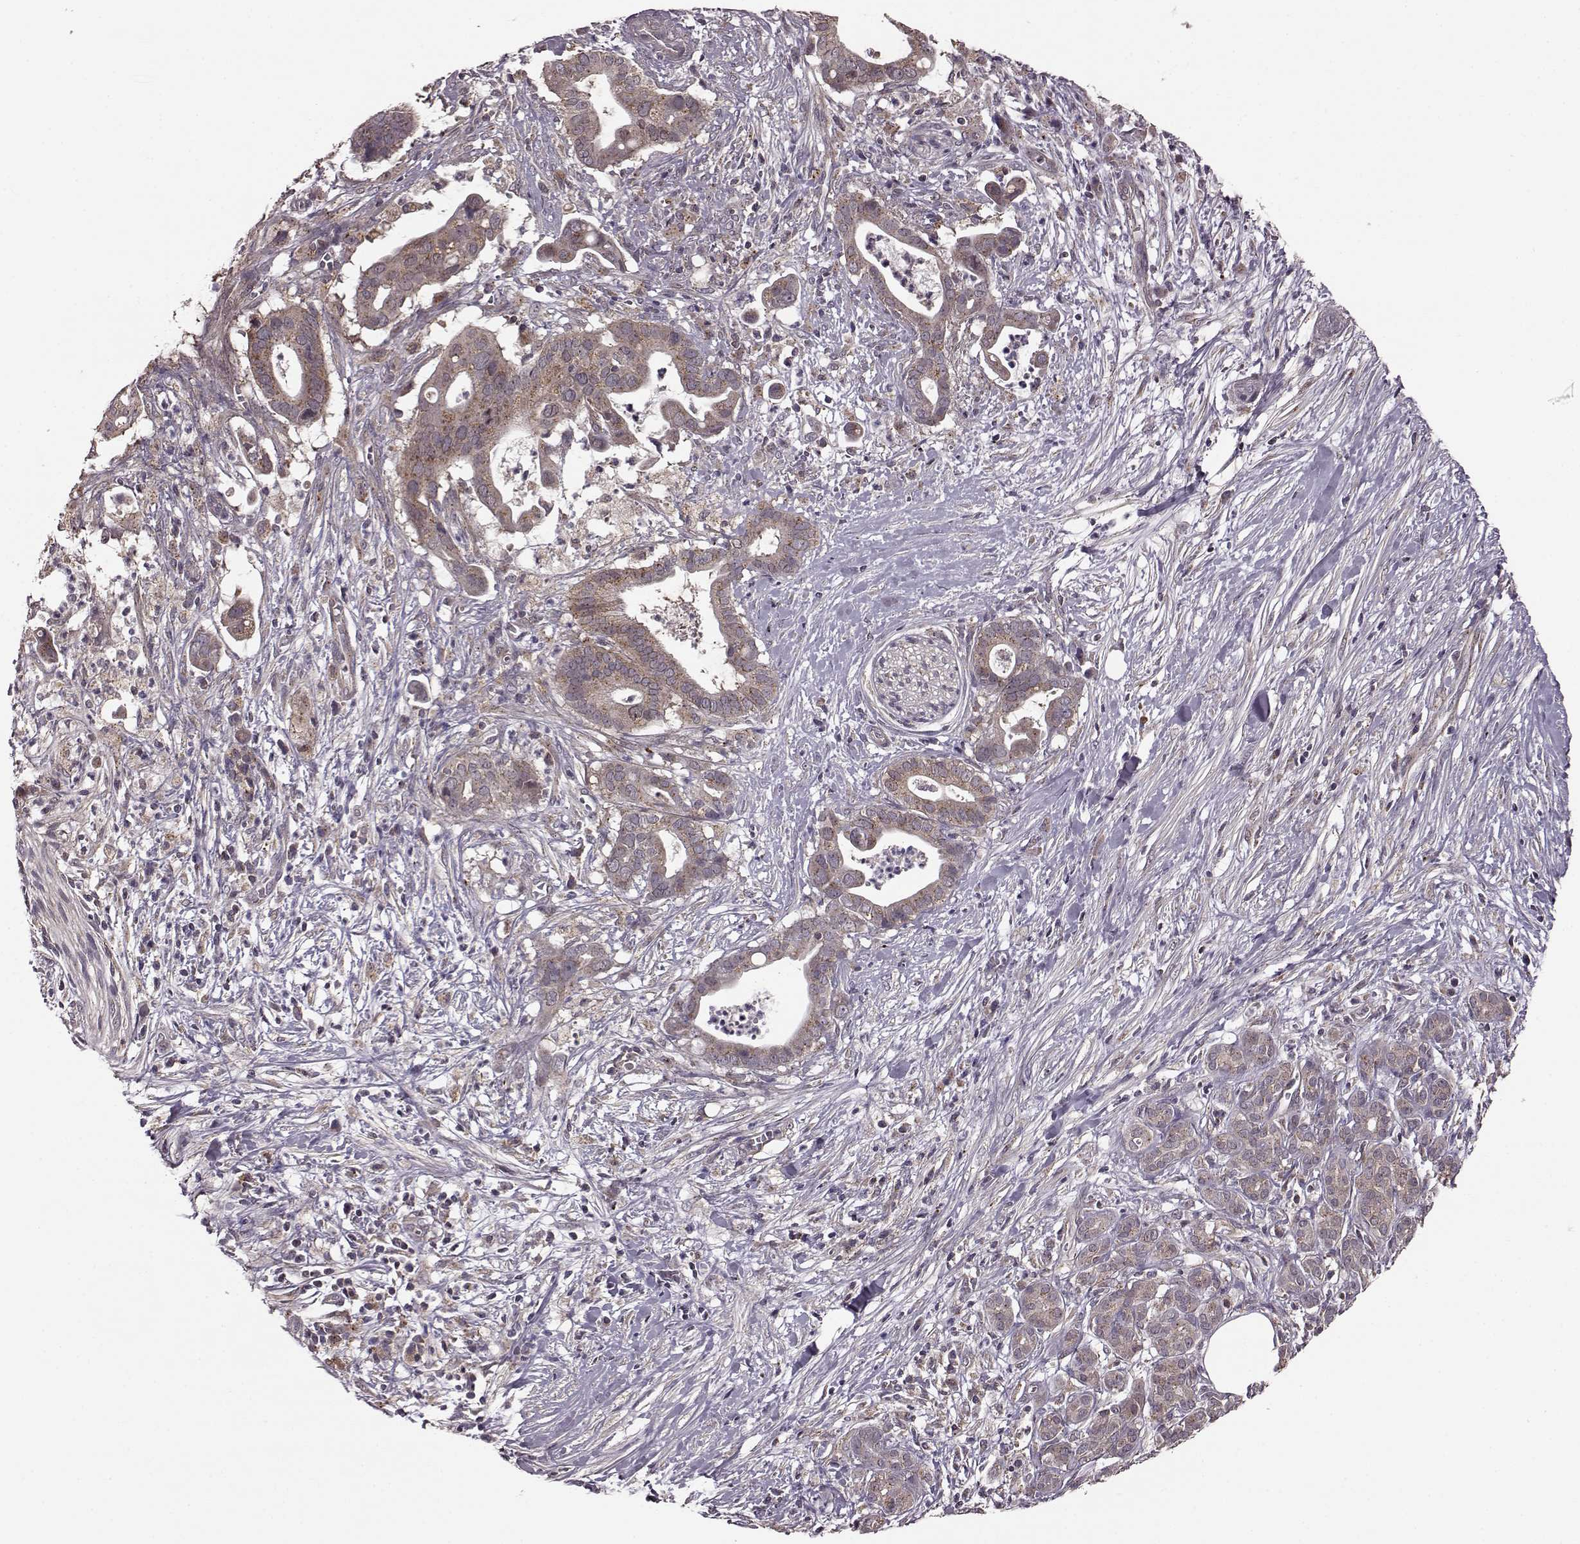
{"staining": {"intensity": "moderate", "quantity": ">75%", "location": "cytoplasmic/membranous"}, "tissue": "pancreatic cancer", "cell_type": "Tumor cells", "image_type": "cancer", "snomed": [{"axis": "morphology", "description": "Adenocarcinoma, NOS"}, {"axis": "topography", "description": "Pancreas"}], "caption": "Adenocarcinoma (pancreatic) stained with DAB immunohistochemistry (IHC) demonstrates medium levels of moderate cytoplasmic/membranous expression in approximately >75% of tumor cells. The staining was performed using DAB to visualize the protein expression in brown, while the nuclei were stained in blue with hematoxylin (Magnification: 20x).", "gene": "FNIP2", "patient": {"sex": "male", "age": 61}}